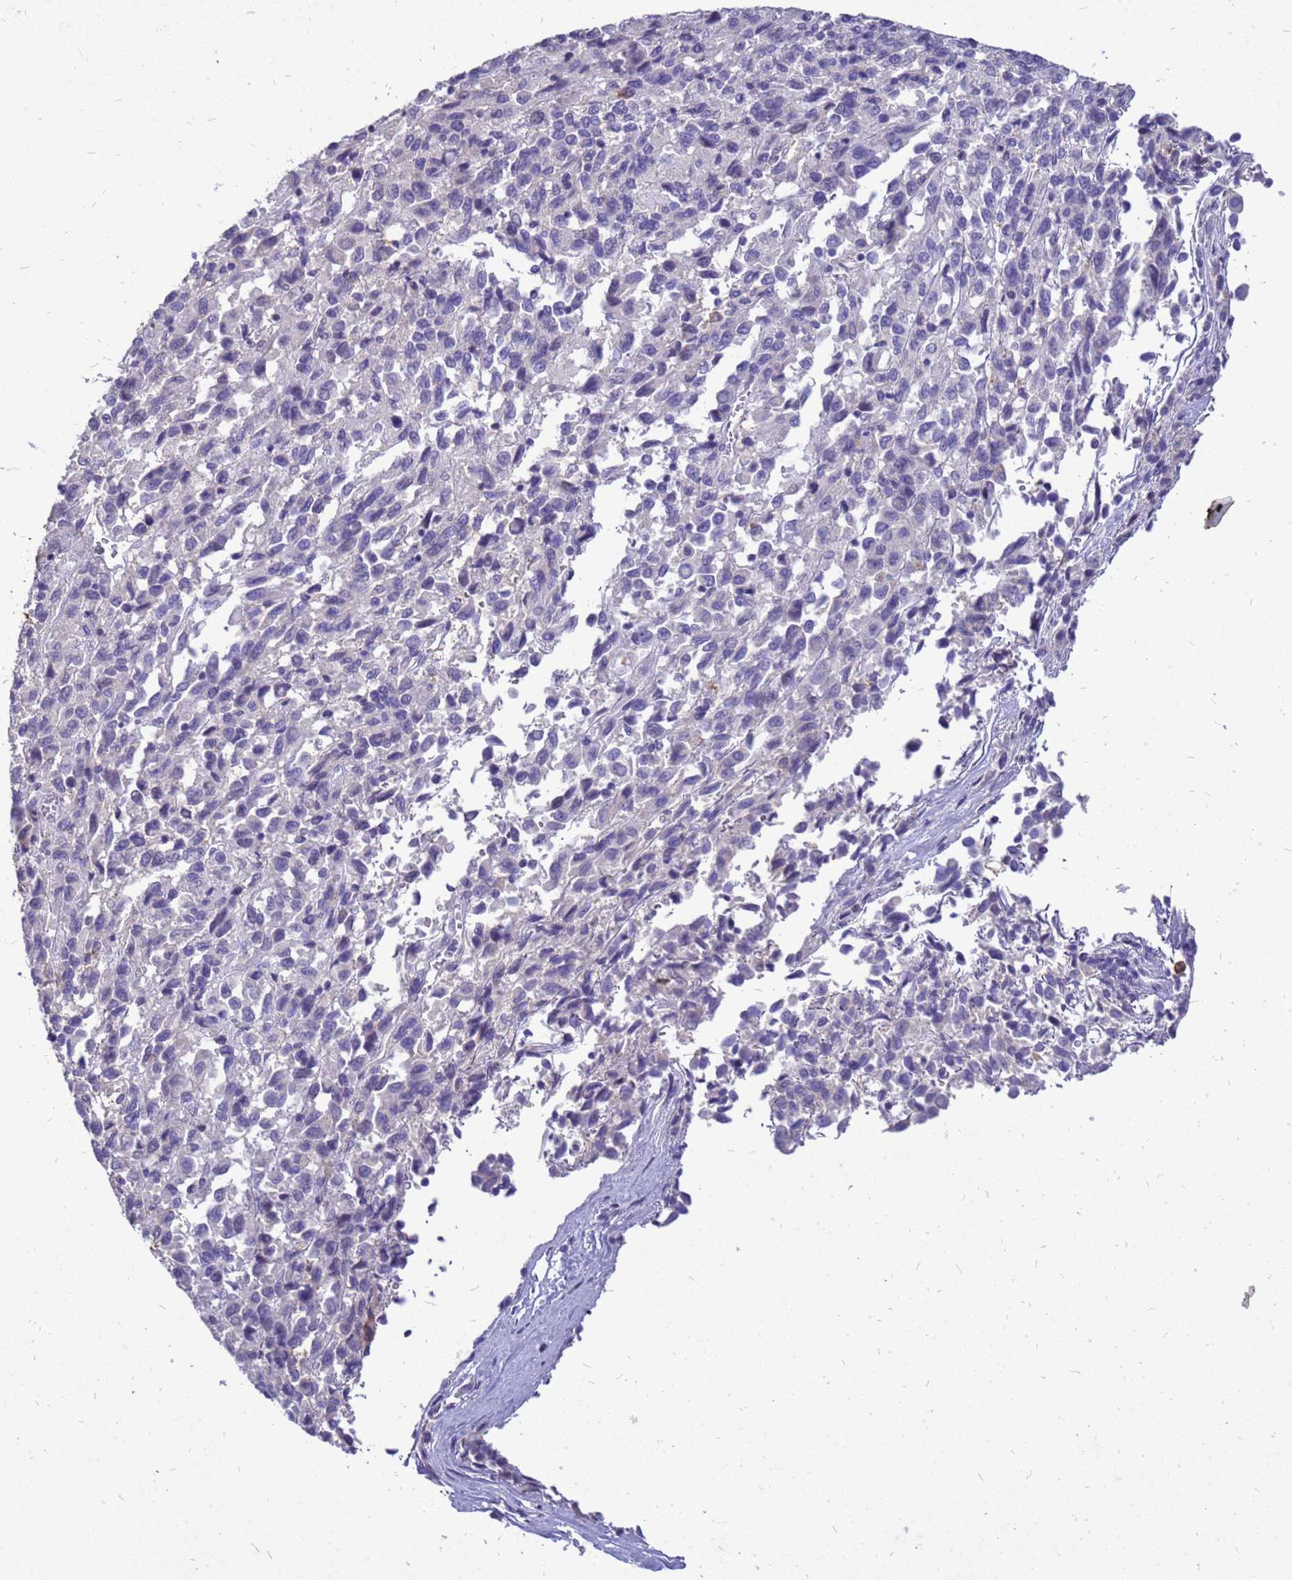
{"staining": {"intensity": "negative", "quantity": "none", "location": "none"}, "tissue": "melanoma", "cell_type": "Tumor cells", "image_type": "cancer", "snomed": [{"axis": "morphology", "description": "Malignant melanoma, Metastatic site"}, {"axis": "topography", "description": "Lung"}], "caption": "Immunohistochemistry (IHC) of human melanoma reveals no positivity in tumor cells.", "gene": "AKR1C1", "patient": {"sex": "male", "age": 64}}